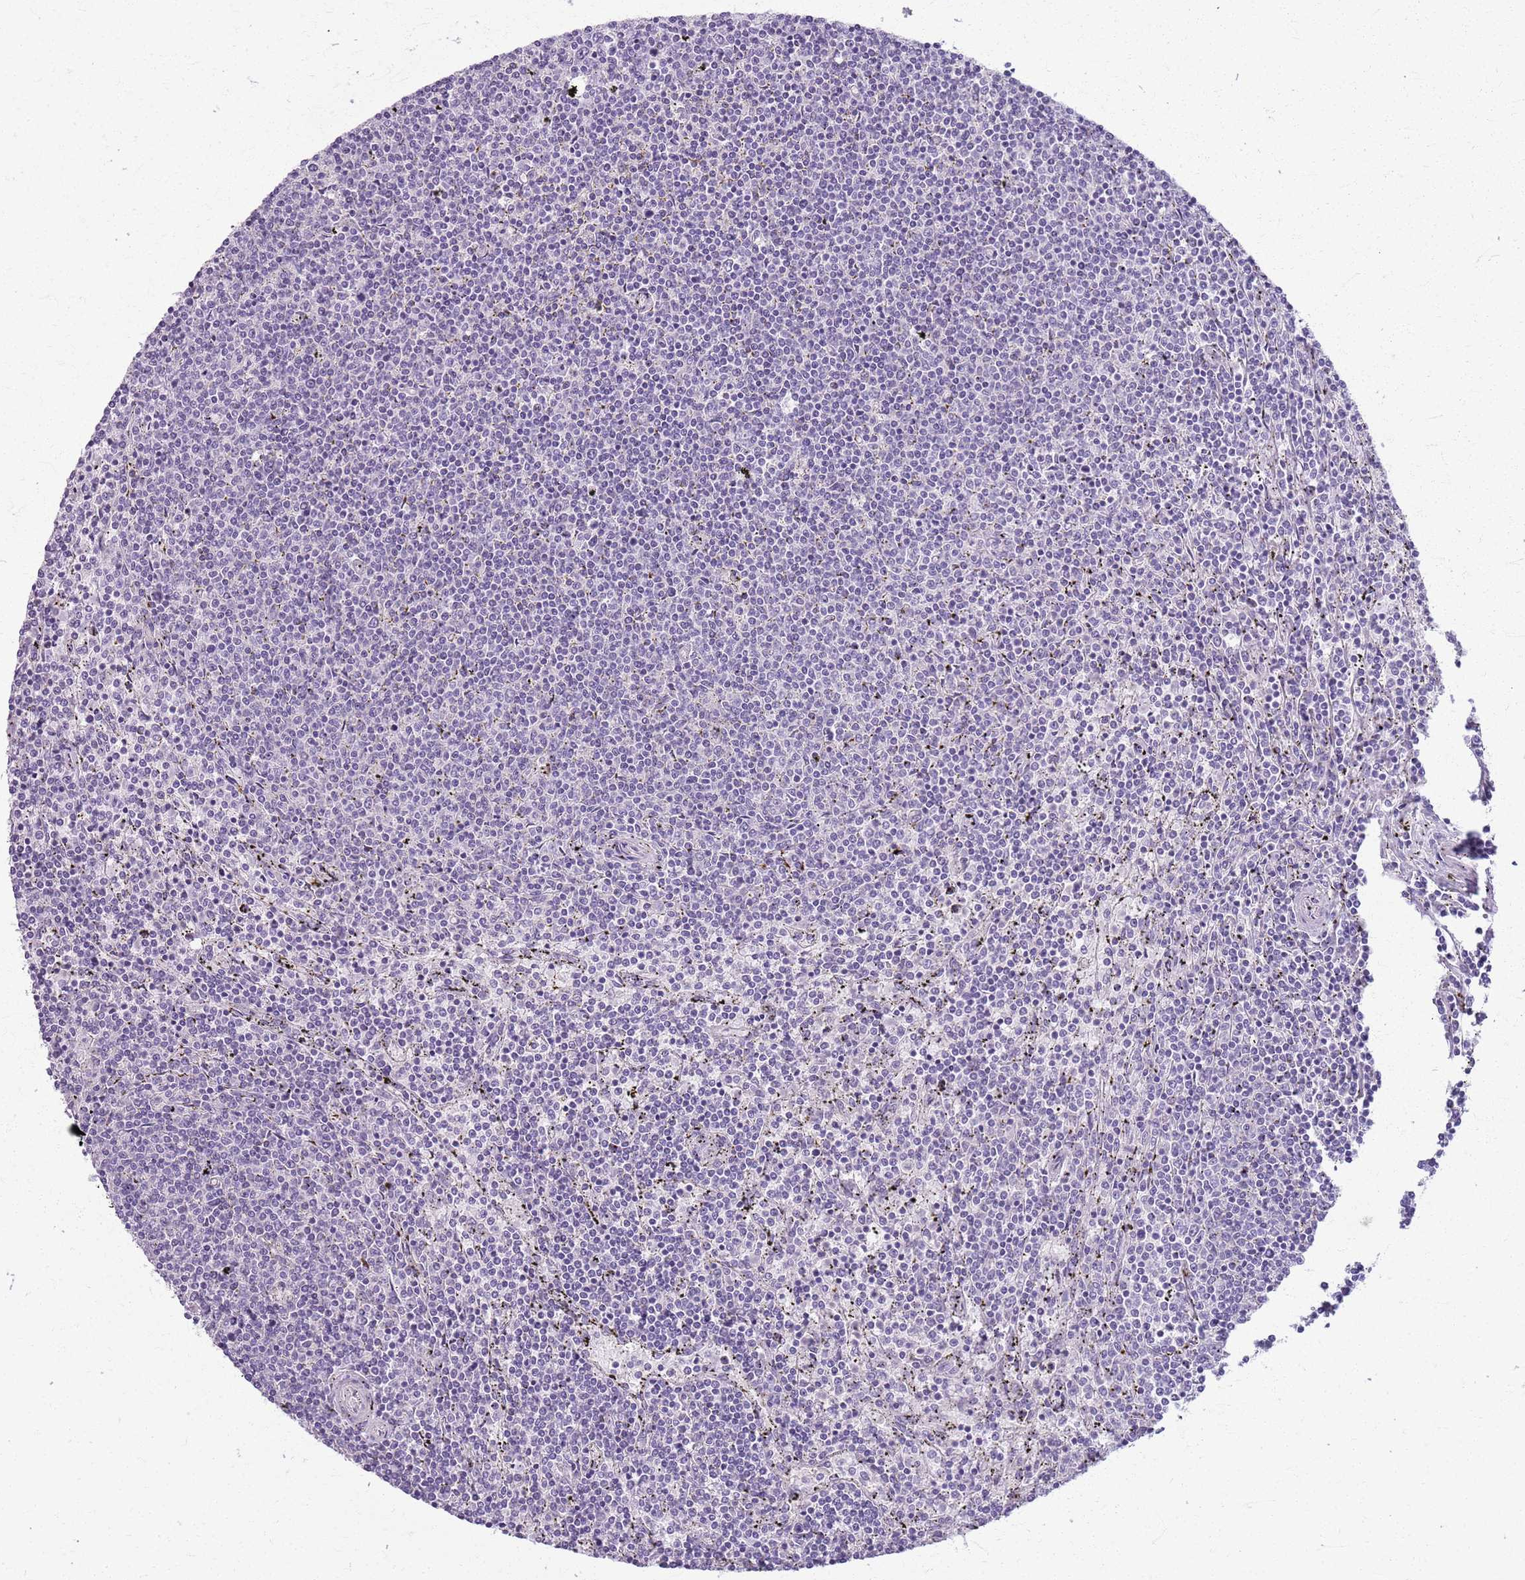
{"staining": {"intensity": "negative", "quantity": "none", "location": "none"}, "tissue": "lymphoma", "cell_type": "Tumor cells", "image_type": "cancer", "snomed": [{"axis": "morphology", "description": "Malignant lymphoma, non-Hodgkin's type, Low grade"}, {"axis": "topography", "description": "Spleen"}], "caption": "Low-grade malignant lymphoma, non-Hodgkin's type was stained to show a protein in brown. There is no significant positivity in tumor cells.", "gene": "CSRP3", "patient": {"sex": "female", "age": 50}}